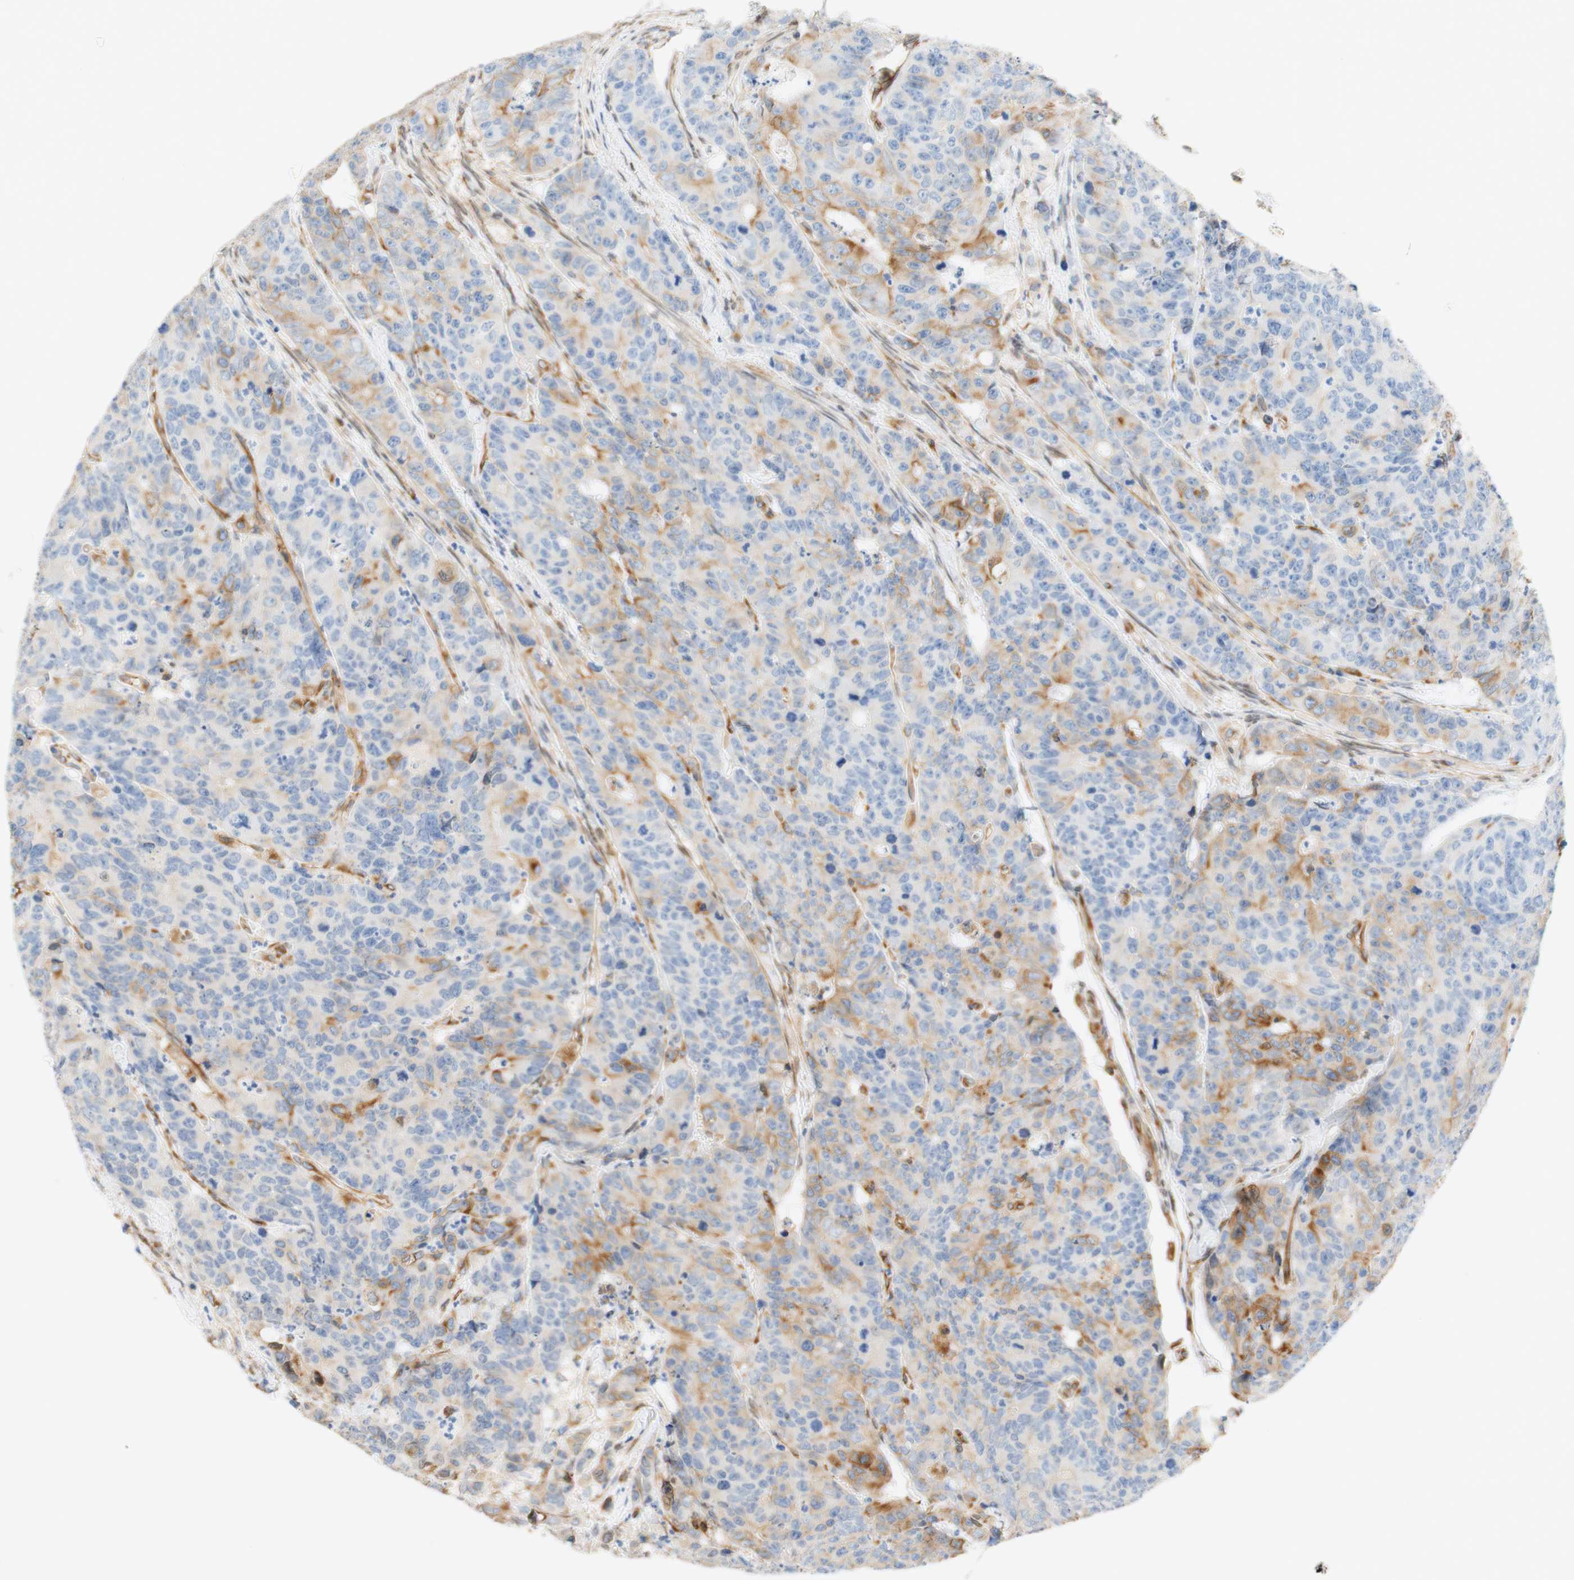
{"staining": {"intensity": "moderate", "quantity": "25%-75%", "location": "cytoplasmic/membranous"}, "tissue": "colorectal cancer", "cell_type": "Tumor cells", "image_type": "cancer", "snomed": [{"axis": "morphology", "description": "Adenocarcinoma, NOS"}, {"axis": "topography", "description": "Colon"}], "caption": "This is a histology image of immunohistochemistry (IHC) staining of colorectal cancer (adenocarcinoma), which shows moderate staining in the cytoplasmic/membranous of tumor cells.", "gene": "ENDOD1", "patient": {"sex": "female", "age": 86}}